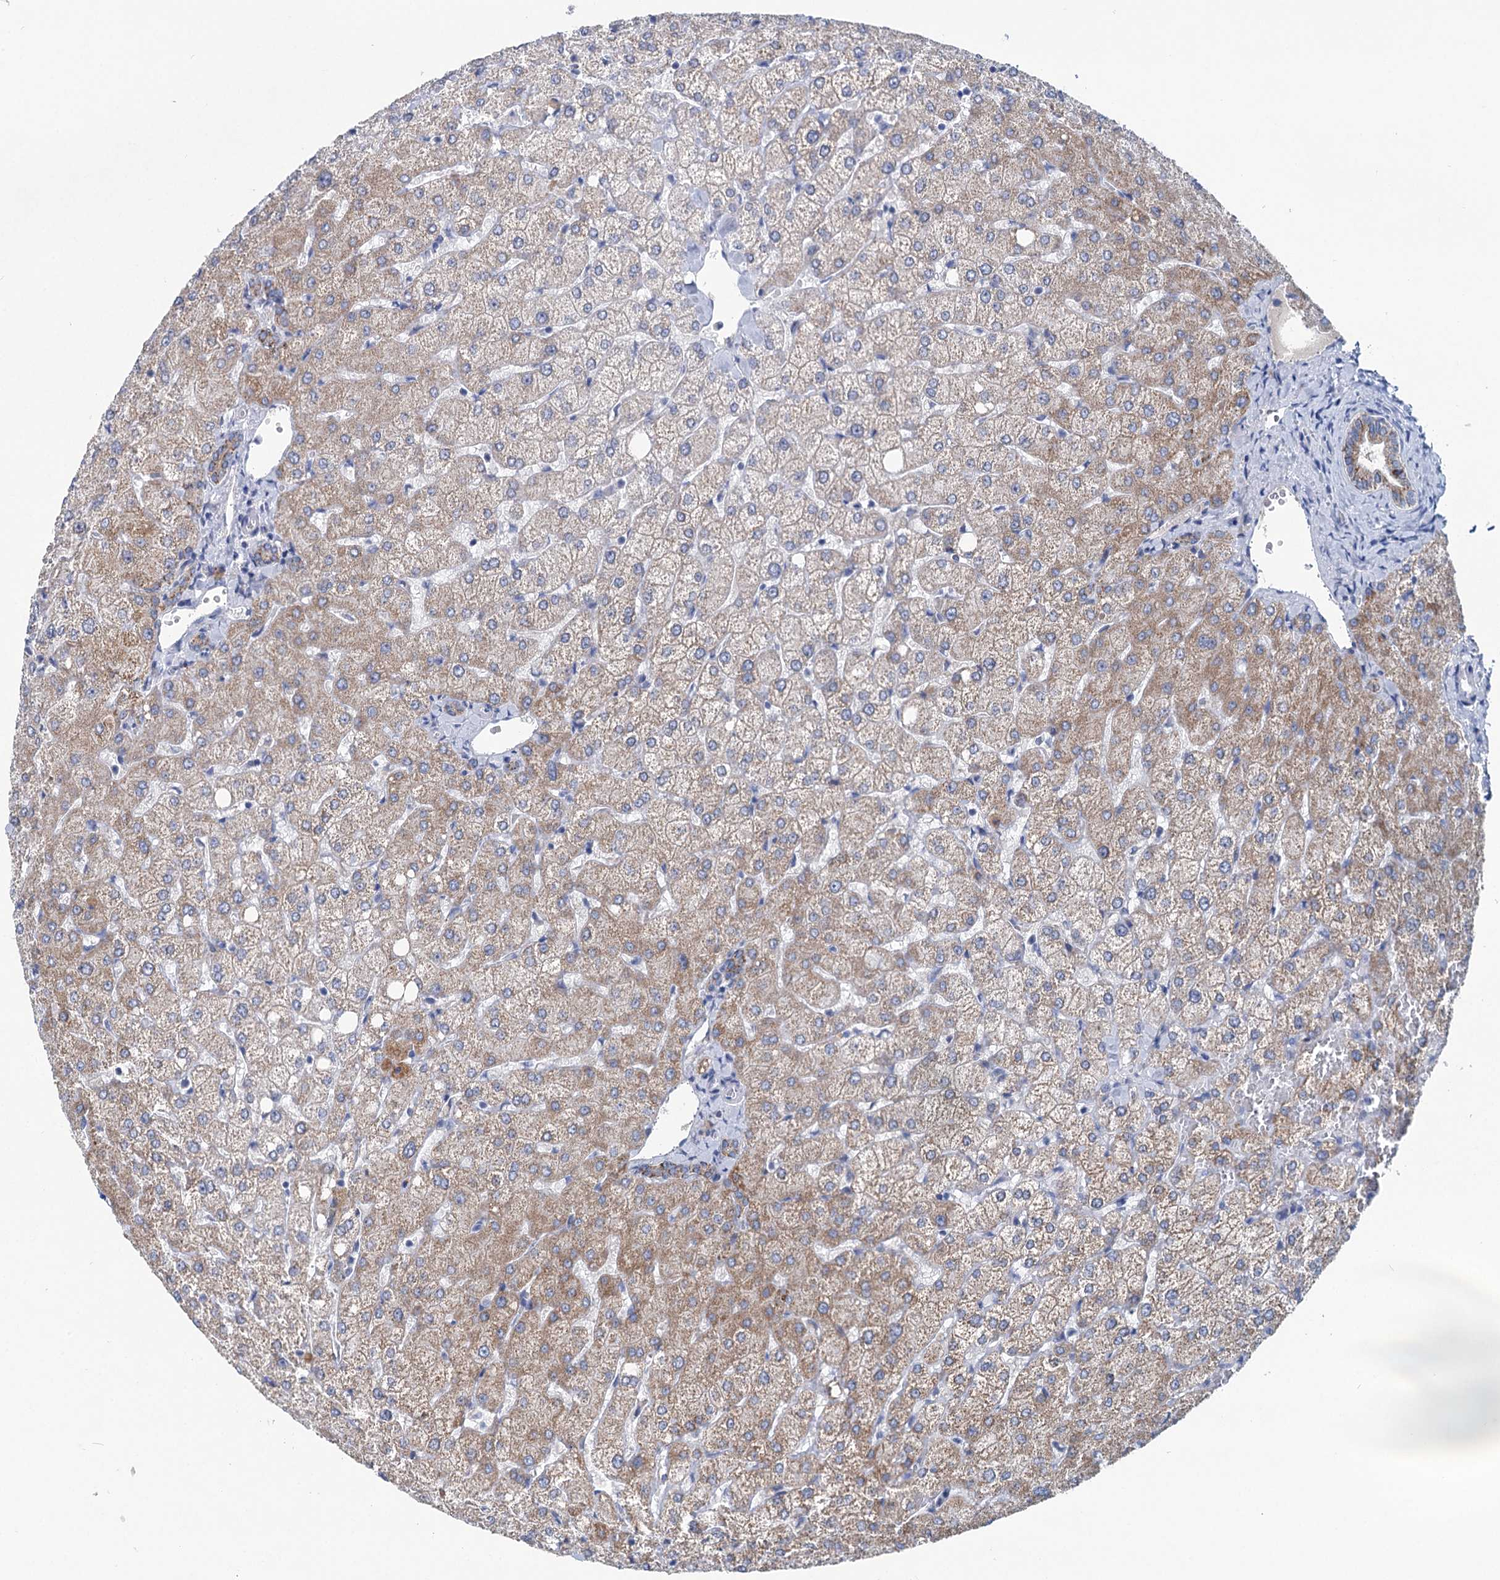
{"staining": {"intensity": "moderate", "quantity": ">75%", "location": "cytoplasmic/membranous"}, "tissue": "liver", "cell_type": "Cholangiocytes", "image_type": "normal", "snomed": [{"axis": "morphology", "description": "Normal tissue, NOS"}, {"axis": "topography", "description": "Liver"}], "caption": "IHC of benign liver exhibits medium levels of moderate cytoplasmic/membranous staining in approximately >75% of cholangiocytes. The protein of interest is stained brown, and the nuclei are stained in blue (DAB (3,3'-diaminobenzidine) IHC with brightfield microscopy, high magnification).", "gene": "CHDH", "patient": {"sex": "female", "age": 54}}